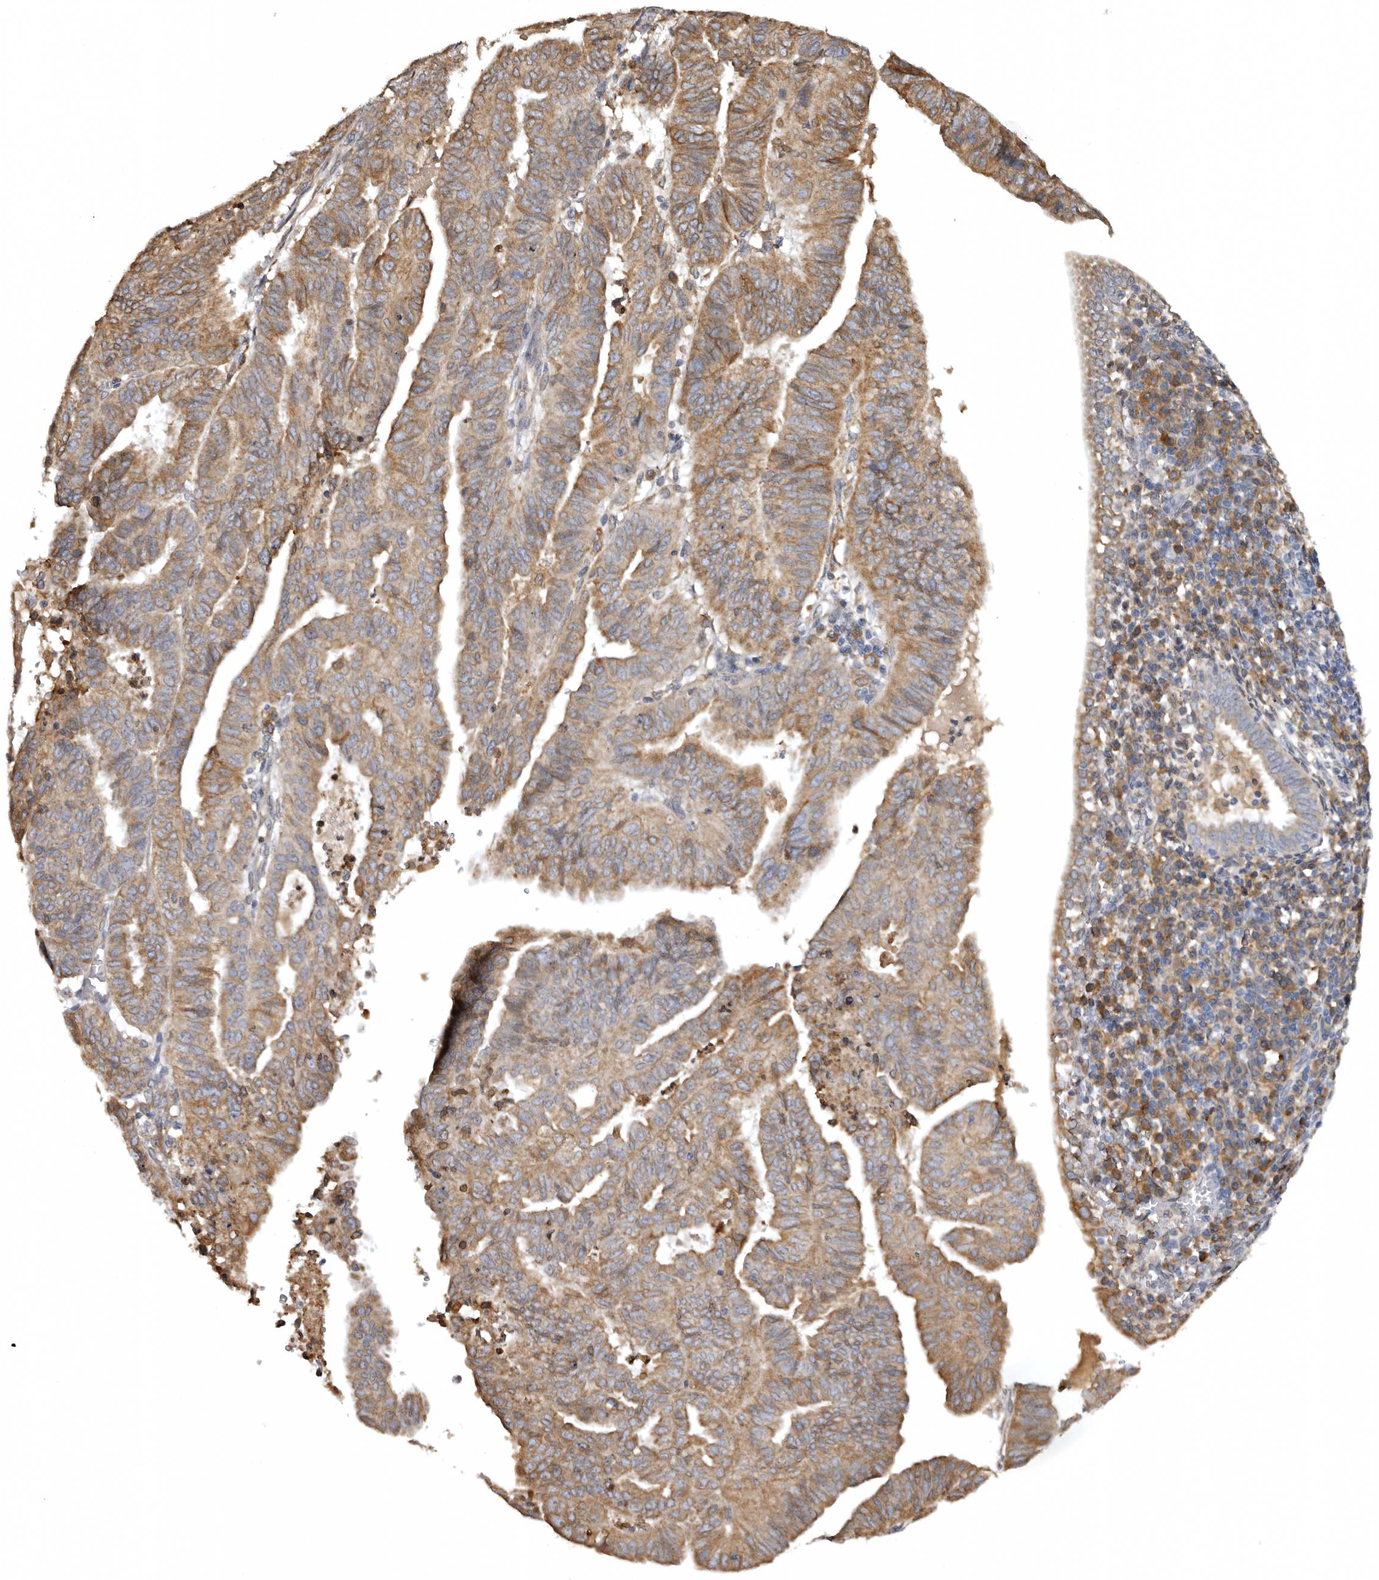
{"staining": {"intensity": "moderate", "quantity": ">75%", "location": "cytoplasmic/membranous"}, "tissue": "endometrial cancer", "cell_type": "Tumor cells", "image_type": "cancer", "snomed": [{"axis": "morphology", "description": "Adenocarcinoma, NOS"}, {"axis": "topography", "description": "Uterus"}], "caption": "Approximately >75% of tumor cells in endometrial adenocarcinoma demonstrate moderate cytoplasmic/membranous protein expression as visualized by brown immunohistochemical staining.", "gene": "INKA2", "patient": {"sex": "female", "age": 77}}